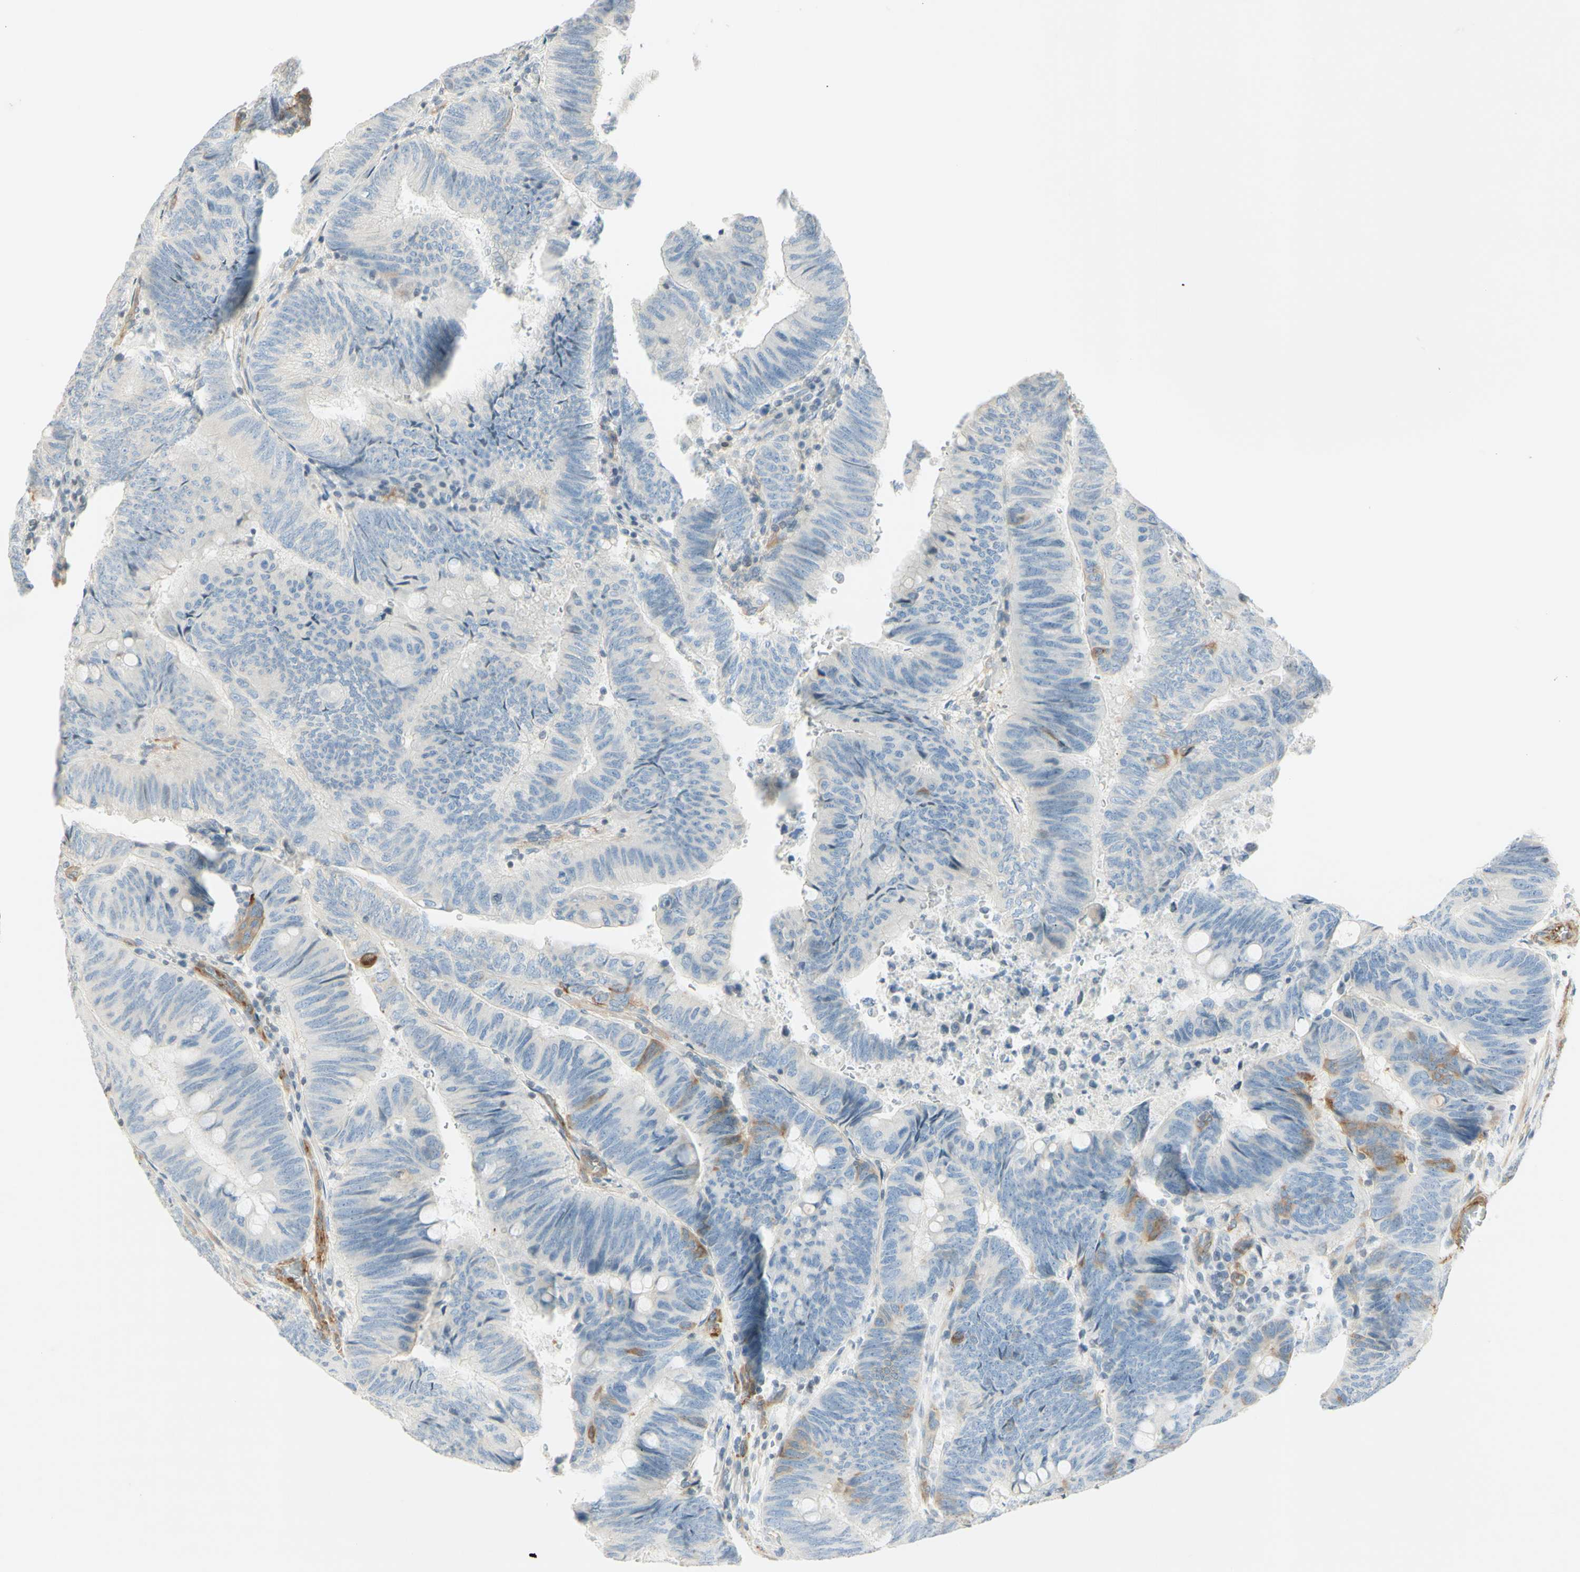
{"staining": {"intensity": "negative", "quantity": "none", "location": "none"}, "tissue": "colorectal cancer", "cell_type": "Tumor cells", "image_type": "cancer", "snomed": [{"axis": "morphology", "description": "Normal tissue, NOS"}, {"axis": "morphology", "description": "Adenocarcinoma, NOS"}, {"axis": "topography", "description": "Rectum"}, {"axis": "topography", "description": "Peripheral nerve tissue"}], "caption": "The histopathology image reveals no staining of tumor cells in colorectal adenocarcinoma. Brightfield microscopy of IHC stained with DAB (3,3'-diaminobenzidine) (brown) and hematoxylin (blue), captured at high magnification.", "gene": "MAP1B", "patient": {"sex": "male", "age": 92}}